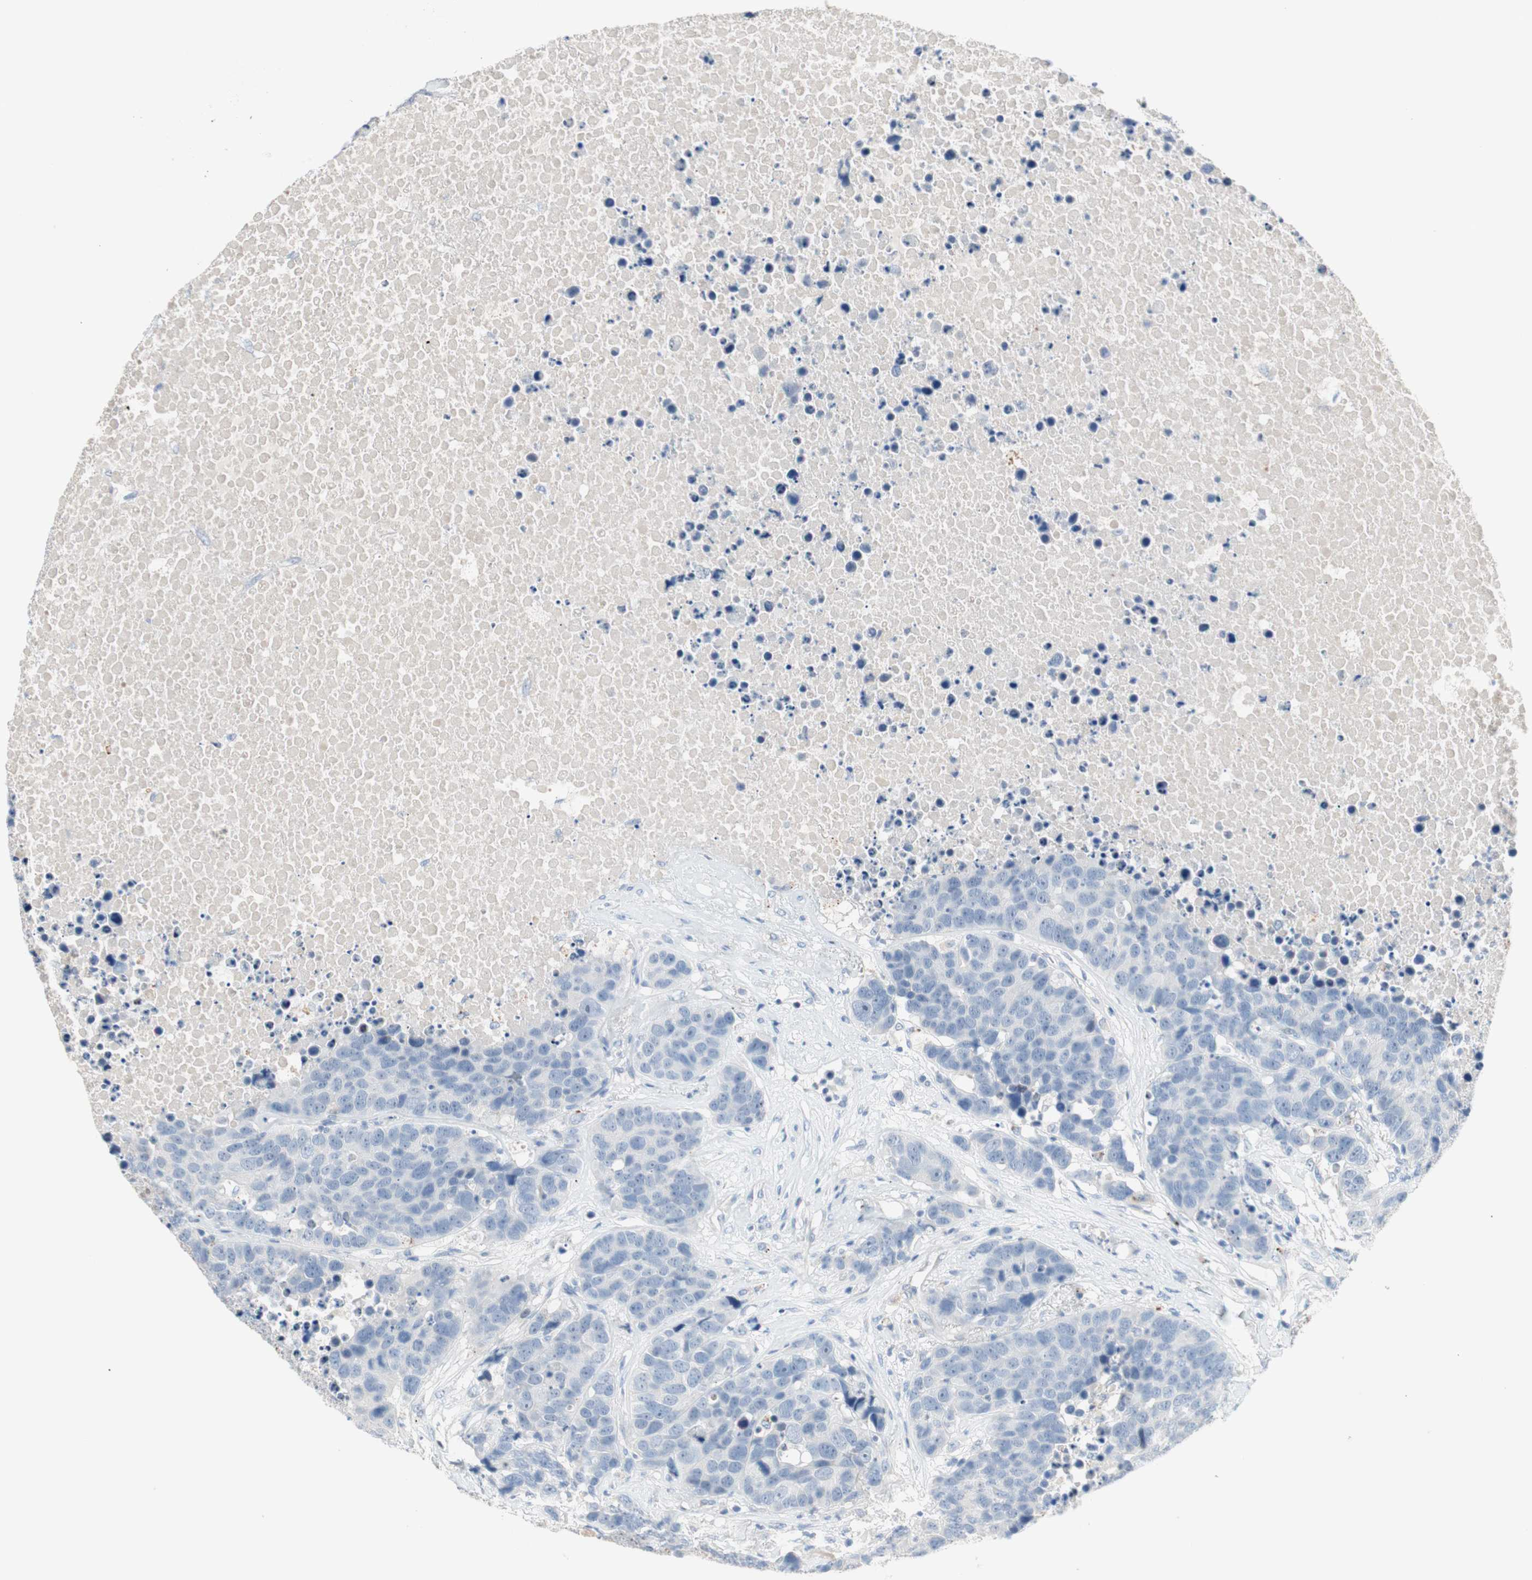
{"staining": {"intensity": "negative", "quantity": "none", "location": "none"}, "tissue": "carcinoid", "cell_type": "Tumor cells", "image_type": "cancer", "snomed": [{"axis": "morphology", "description": "Carcinoid, malignant, NOS"}, {"axis": "topography", "description": "Lung"}], "caption": "Tumor cells are negative for protein expression in human carcinoid (malignant).", "gene": "PDZK1", "patient": {"sex": "male", "age": 60}}